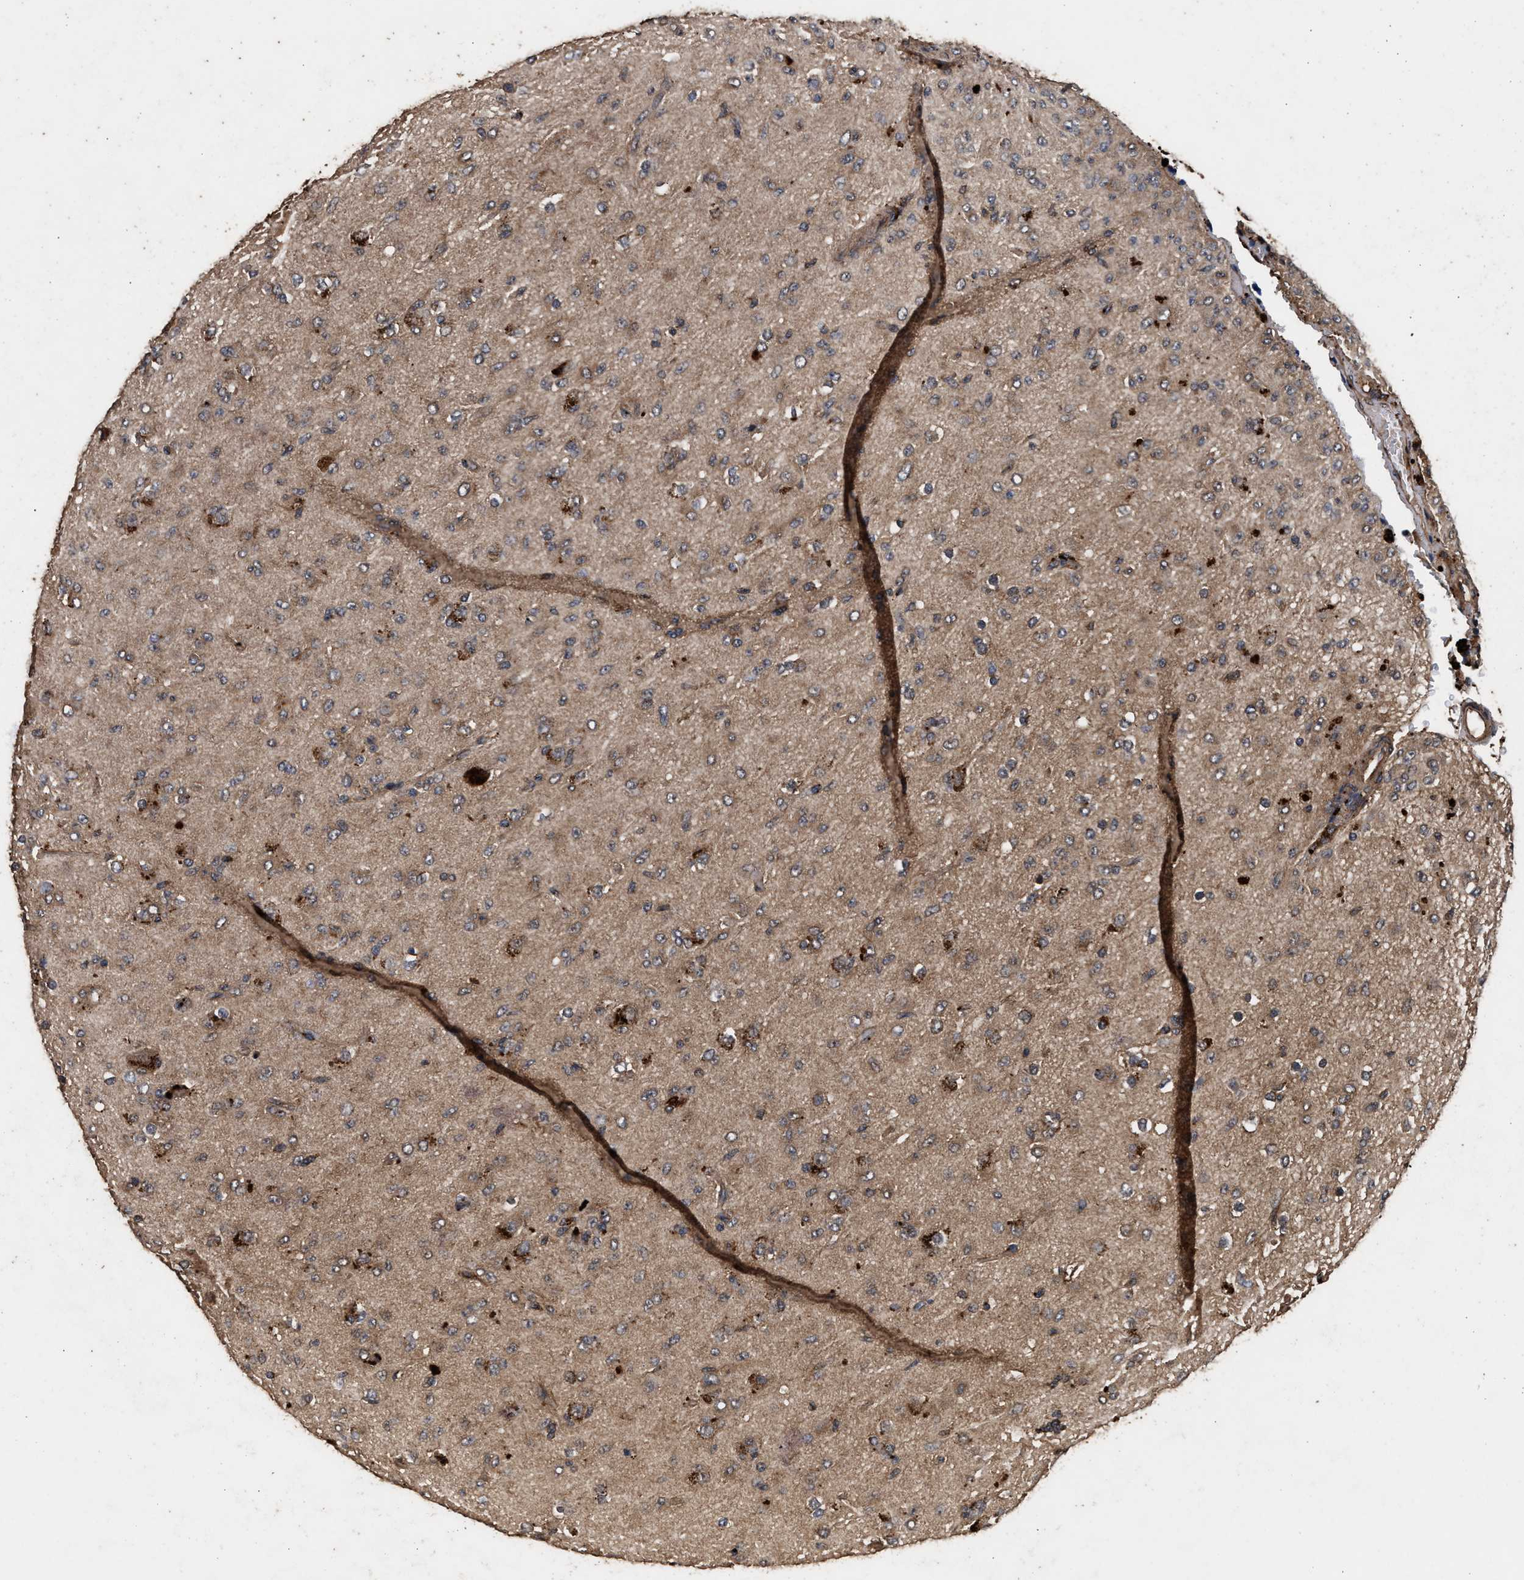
{"staining": {"intensity": "strong", "quantity": "25%-75%", "location": "cytoplasmic/membranous"}, "tissue": "glioma", "cell_type": "Tumor cells", "image_type": "cancer", "snomed": [{"axis": "morphology", "description": "Glioma, malignant, Low grade"}, {"axis": "topography", "description": "Brain"}], "caption": "Tumor cells show strong cytoplasmic/membranous expression in approximately 25%-75% of cells in malignant glioma (low-grade).", "gene": "KYAT1", "patient": {"sex": "male", "age": 65}}